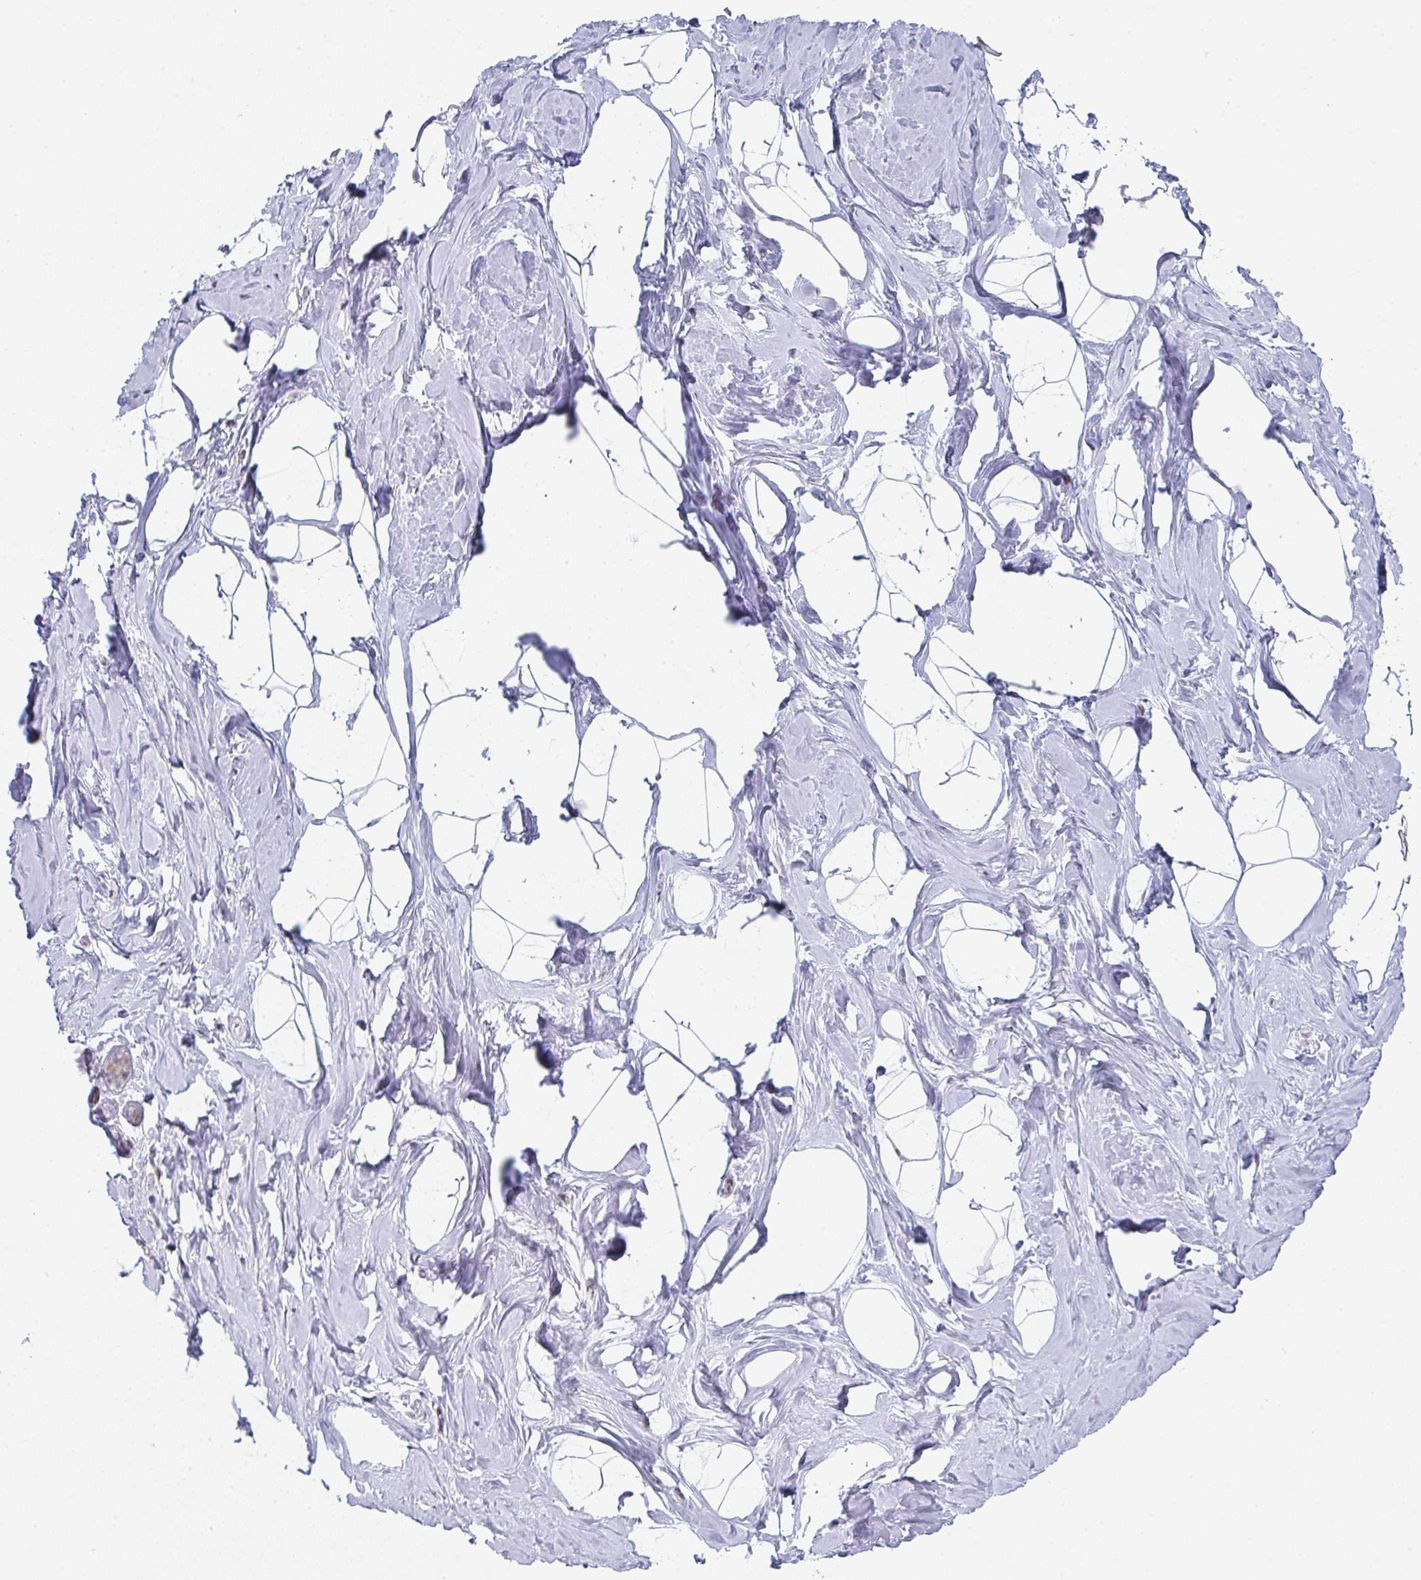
{"staining": {"intensity": "negative", "quantity": "none", "location": "none"}, "tissue": "breast", "cell_type": "Adipocytes", "image_type": "normal", "snomed": [{"axis": "morphology", "description": "Normal tissue, NOS"}, {"axis": "topography", "description": "Breast"}], "caption": "Image shows no protein staining in adipocytes of unremarkable breast. (DAB (3,3'-diaminobenzidine) immunohistochemistry (IHC) with hematoxylin counter stain).", "gene": "LIN54", "patient": {"sex": "female", "age": 32}}